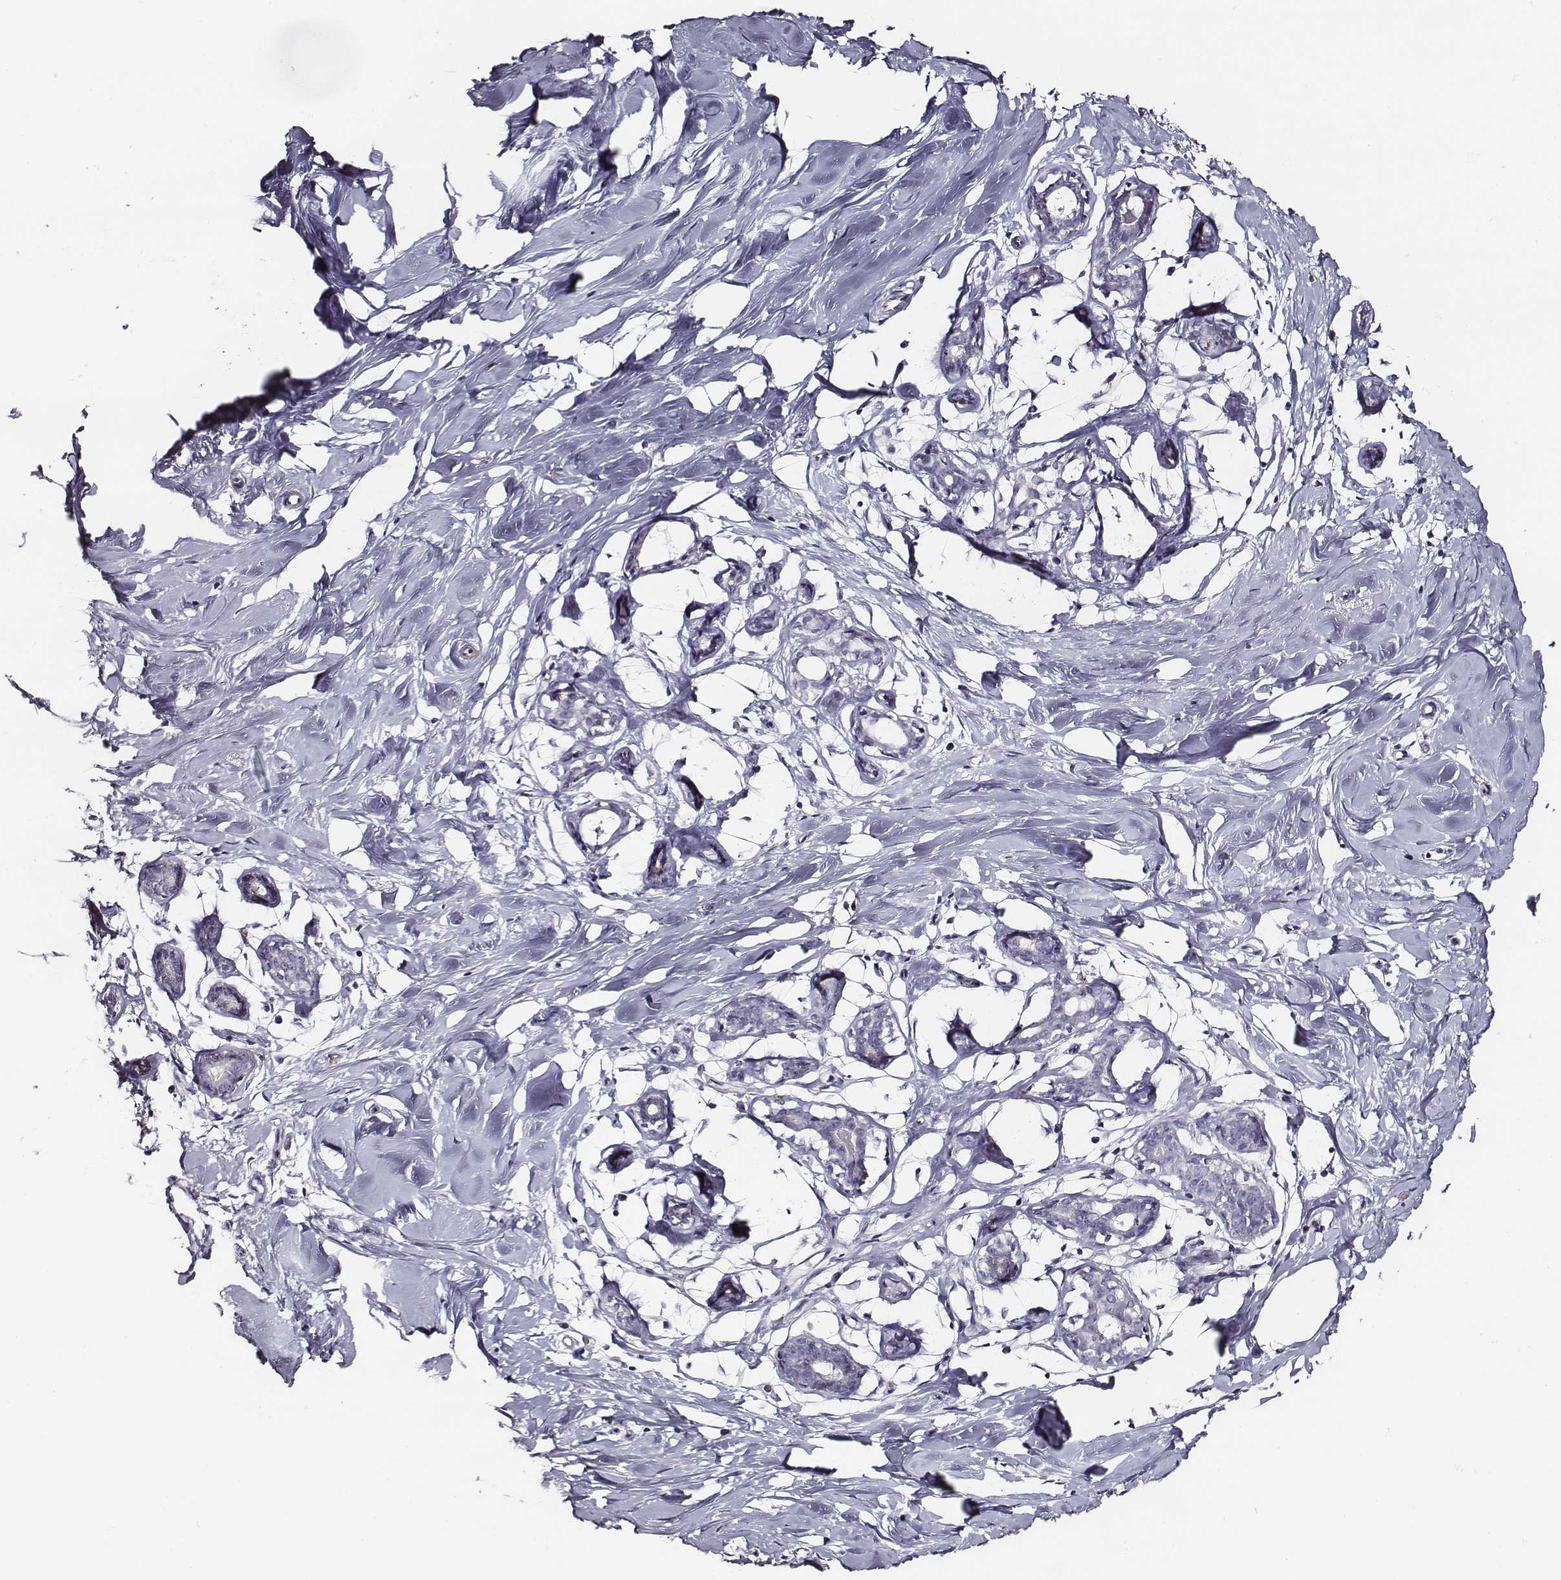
{"staining": {"intensity": "negative", "quantity": "none", "location": "none"}, "tissue": "breast", "cell_type": "Adipocytes", "image_type": "normal", "snomed": [{"axis": "morphology", "description": "Normal tissue, NOS"}, {"axis": "topography", "description": "Breast"}], "caption": "DAB immunohistochemical staining of normal human breast reveals no significant expression in adipocytes.", "gene": "AADAT", "patient": {"sex": "female", "age": 27}}